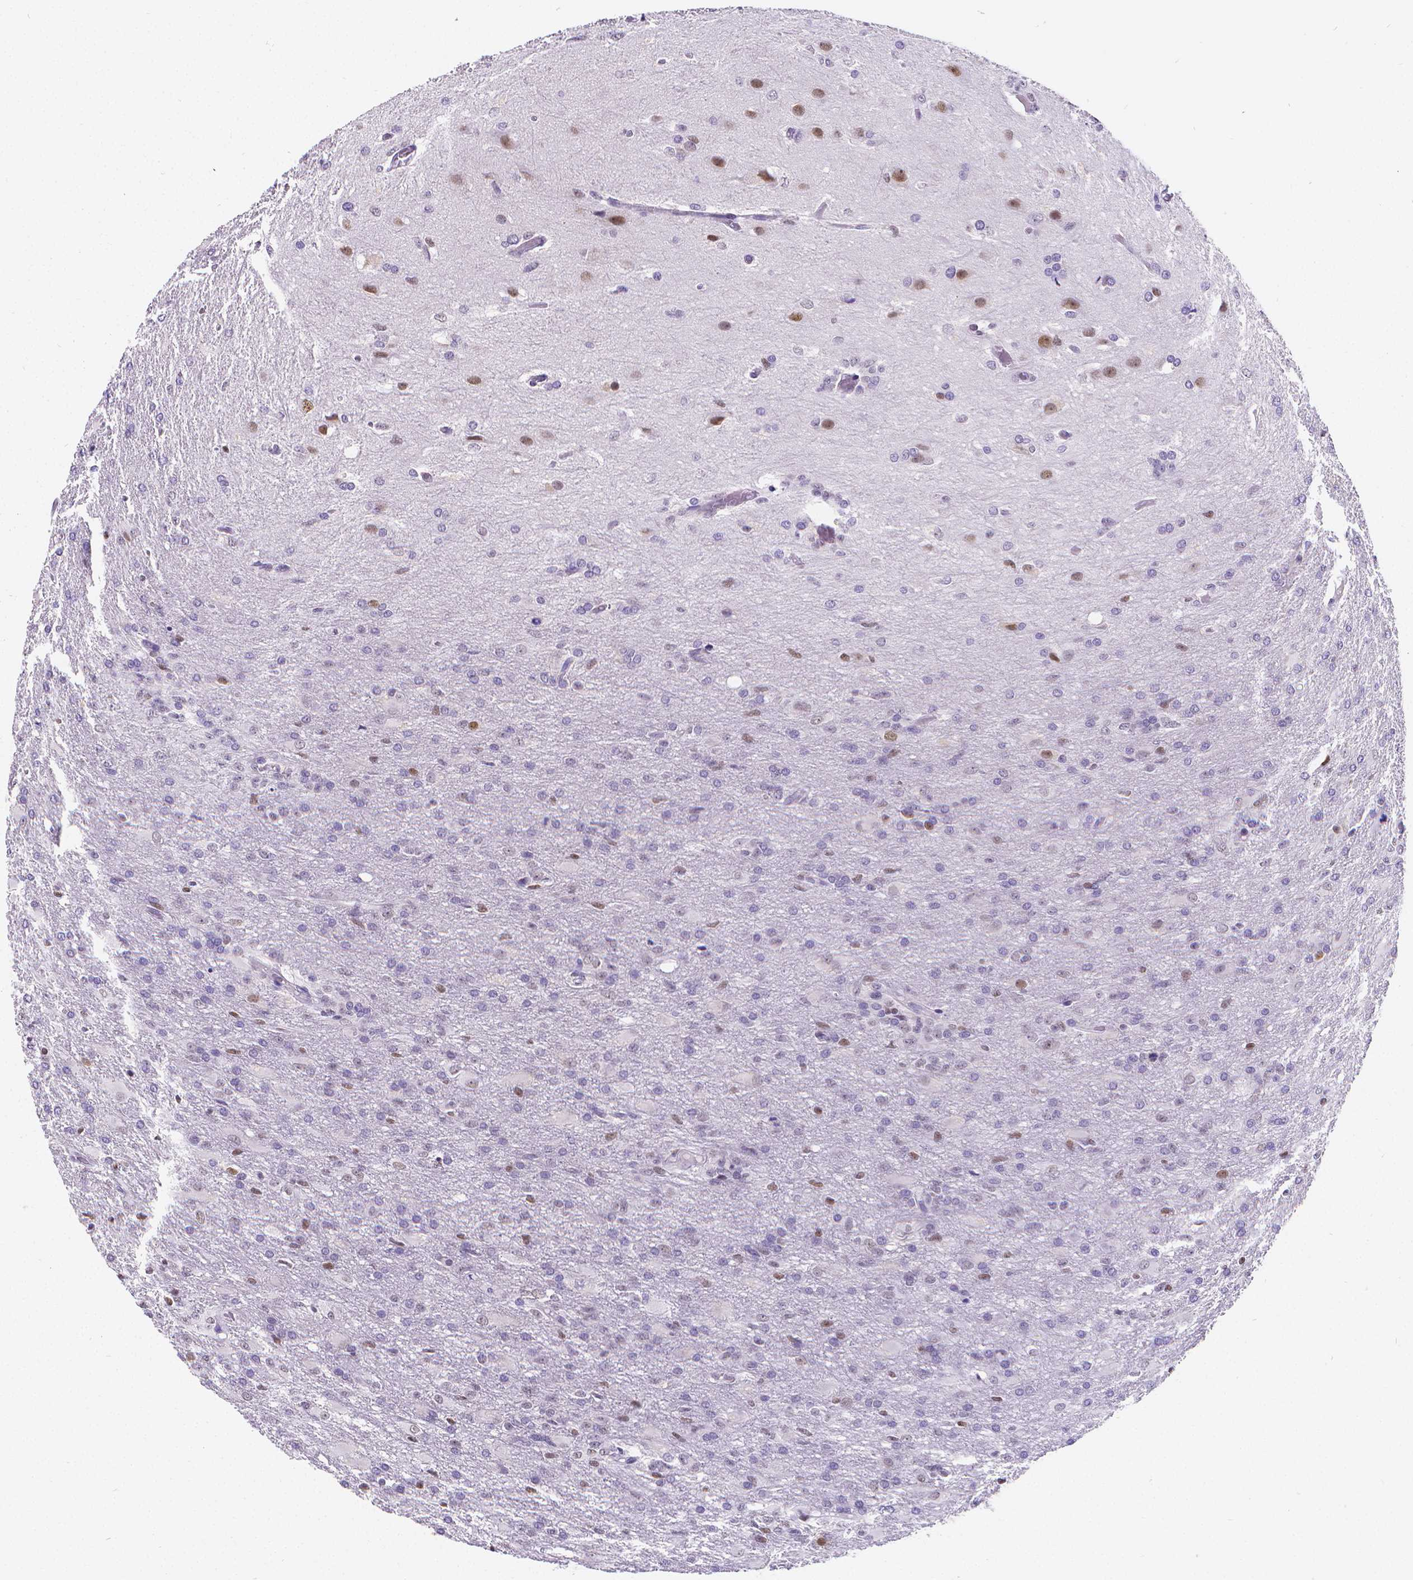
{"staining": {"intensity": "weak", "quantity": "<25%", "location": "nuclear"}, "tissue": "glioma", "cell_type": "Tumor cells", "image_type": "cancer", "snomed": [{"axis": "morphology", "description": "Glioma, malignant, High grade"}, {"axis": "topography", "description": "Brain"}], "caption": "High magnification brightfield microscopy of malignant high-grade glioma stained with DAB (brown) and counterstained with hematoxylin (blue): tumor cells show no significant expression.", "gene": "MEF2C", "patient": {"sex": "male", "age": 68}}